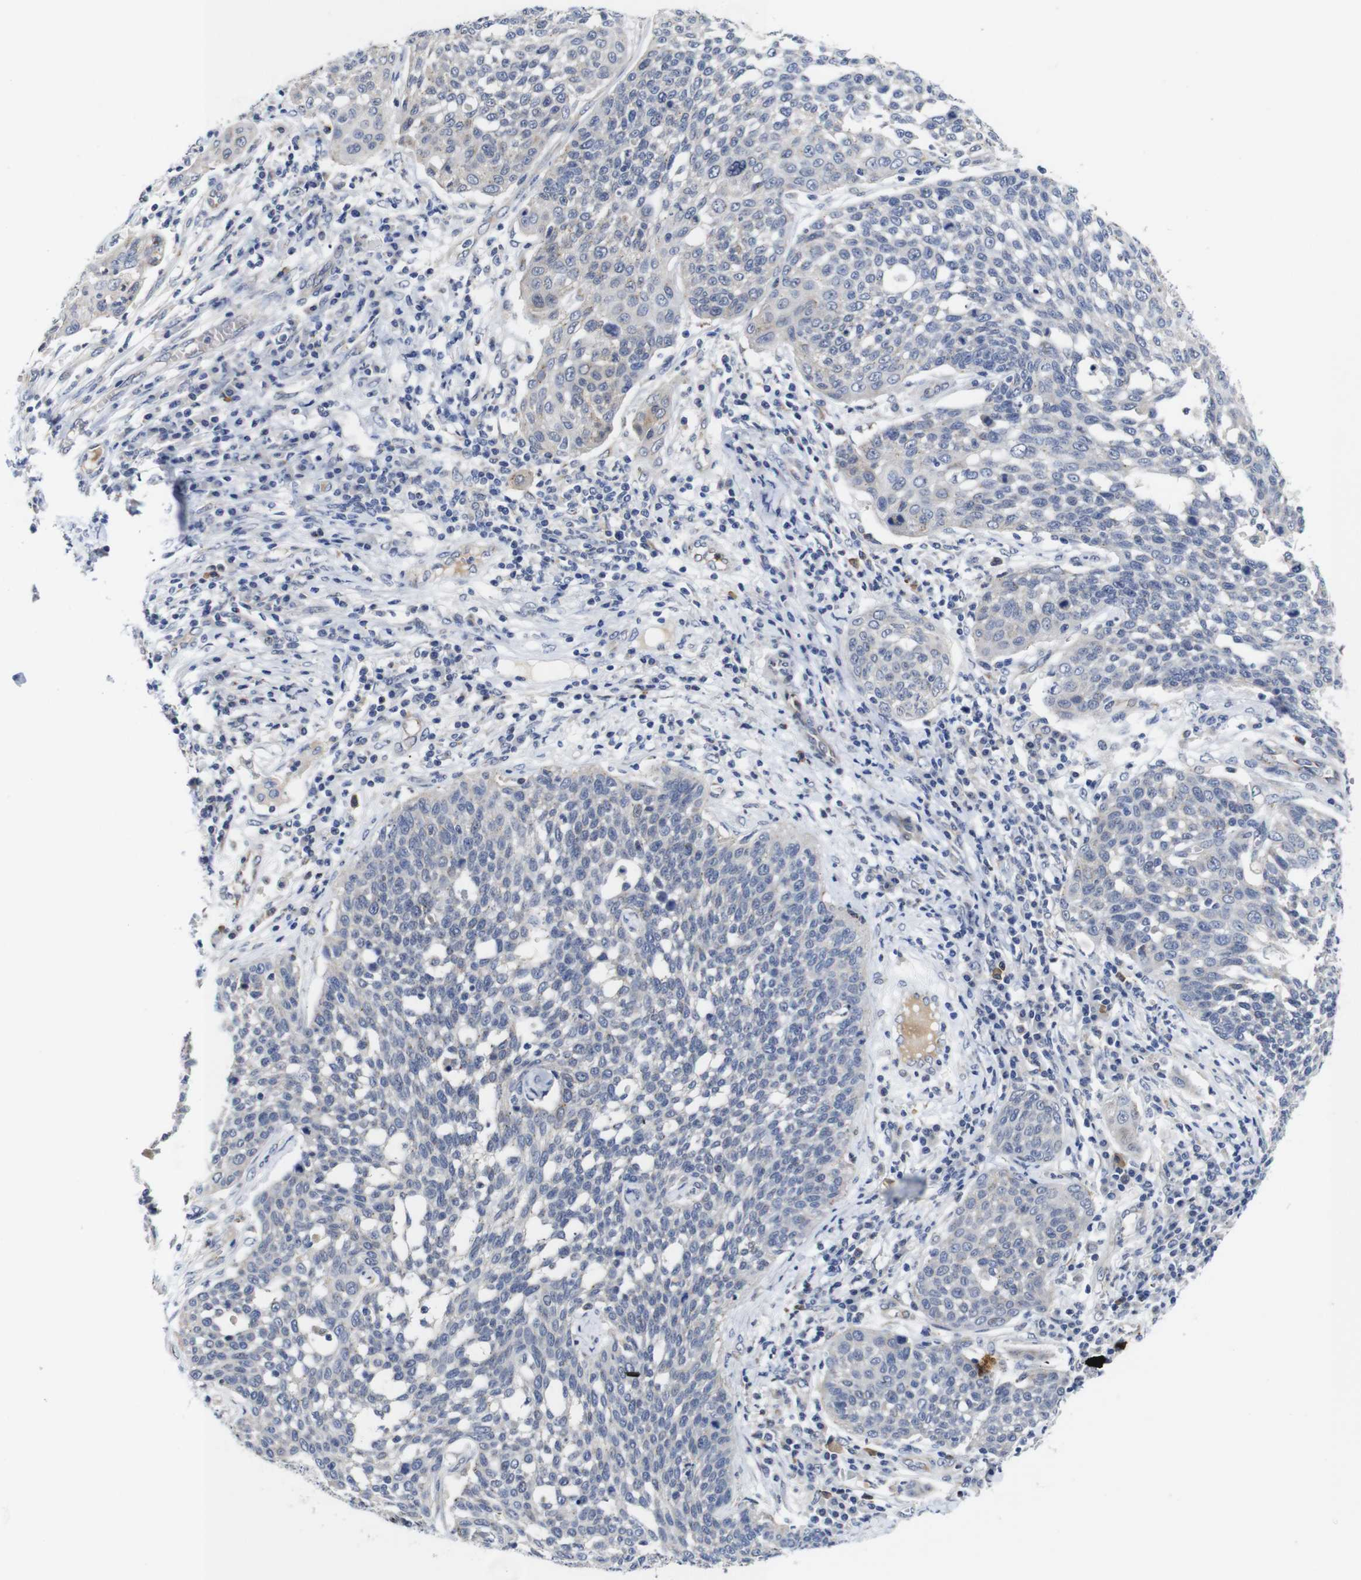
{"staining": {"intensity": "weak", "quantity": "<25%", "location": "cytoplasmic/membranous"}, "tissue": "cervical cancer", "cell_type": "Tumor cells", "image_type": "cancer", "snomed": [{"axis": "morphology", "description": "Squamous cell carcinoma, NOS"}, {"axis": "topography", "description": "Cervix"}], "caption": "The immunohistochemistry photomicrograph has no significant expression in tumor cells of cervical squamous cell carcinoma tissue.", "gene": "FURIN", "patient": {"sex": "female", "age": 34}}